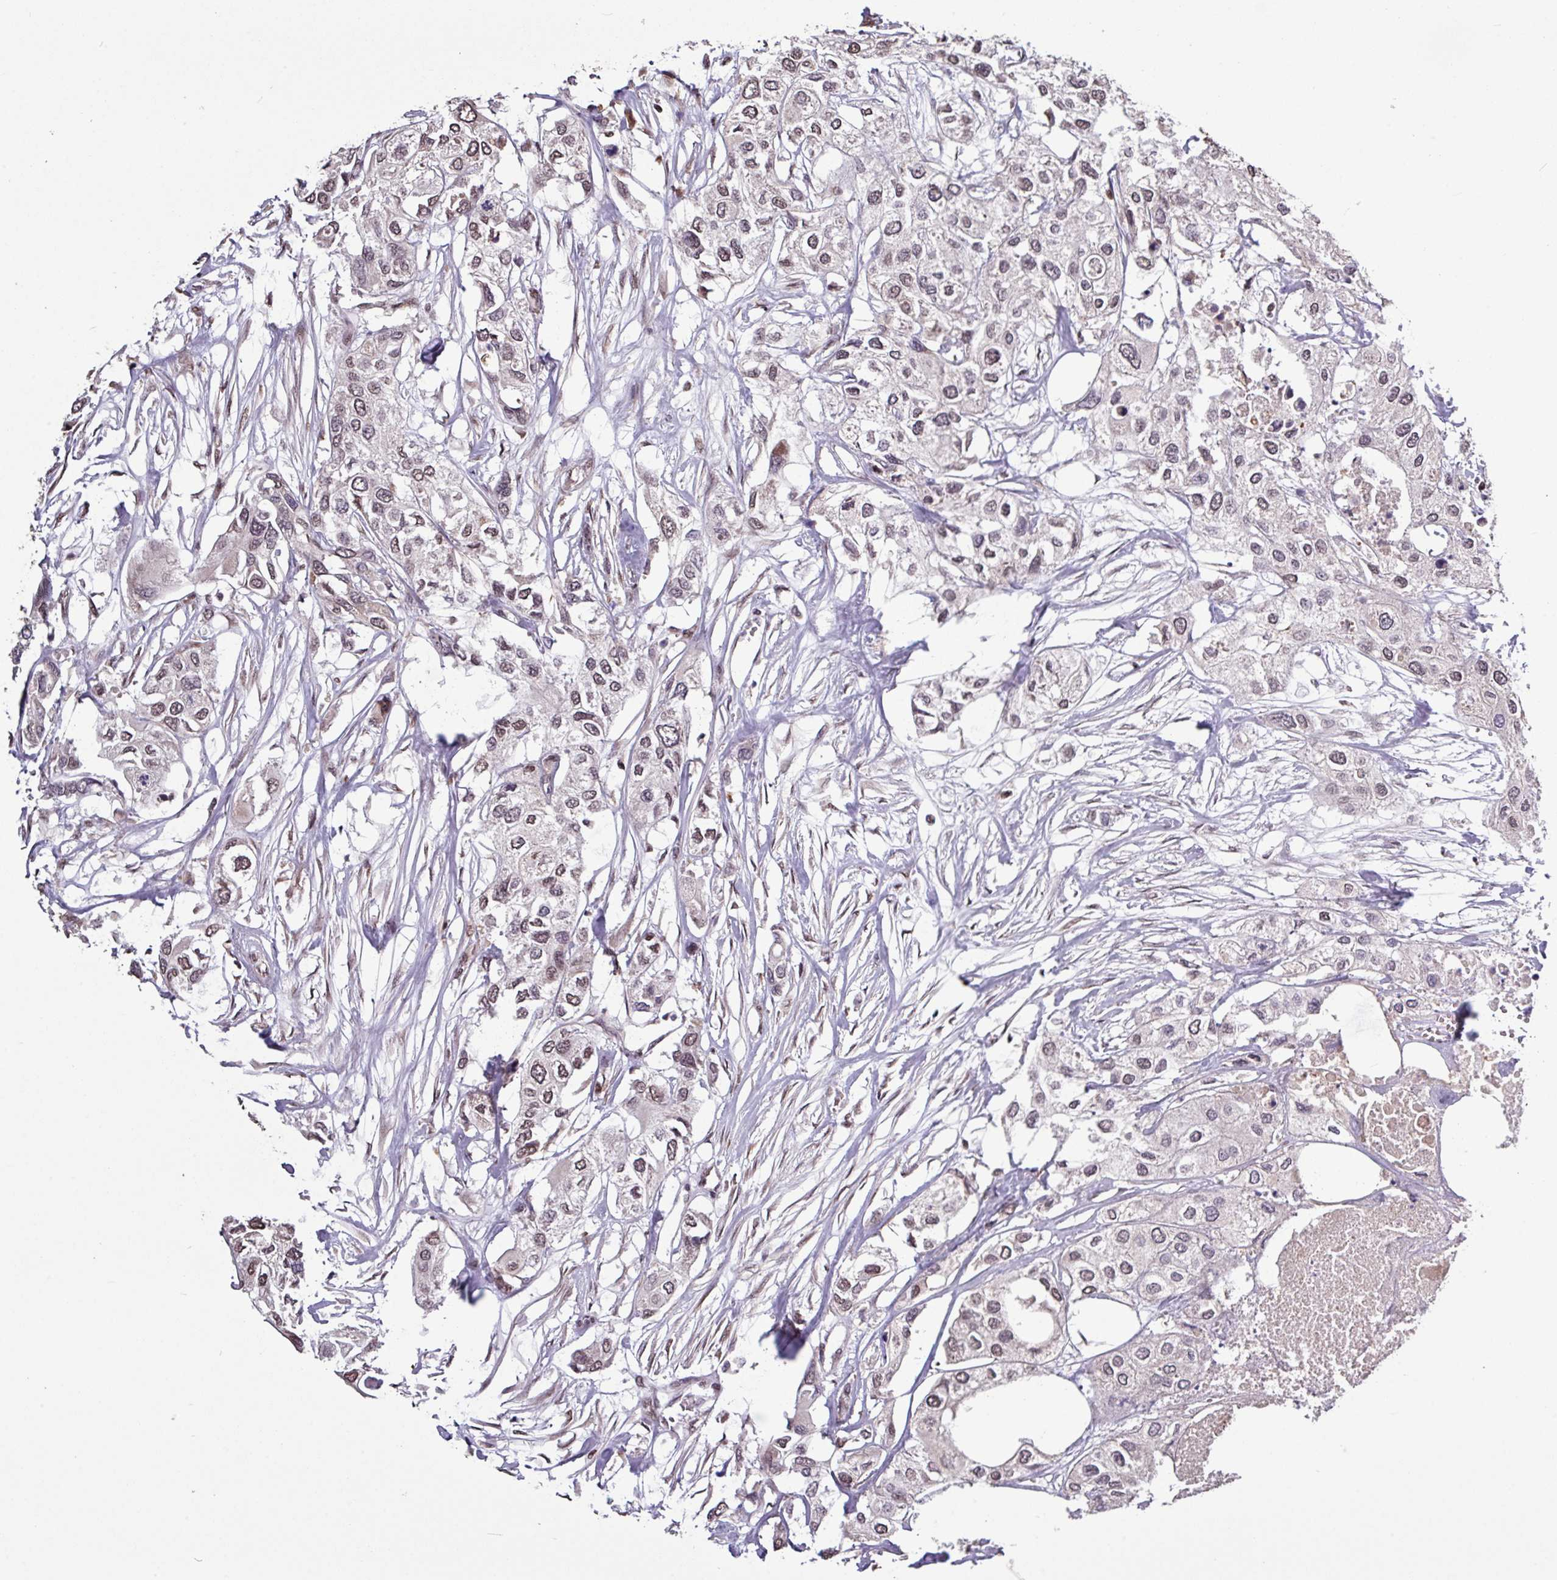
{"staining": {"intensity": "moderate", "quantity": "<25%", "location": "nuclear"}, "tissue": "urothelial cancer", "cell_type": "Tumor cells", "image_type": "cancer", "snomed": [{"axis": "morphology", "description": "Urothelial carcinoma, High grade"}, {"axis": "topography", "description": "Urinary bladder"}], "caption": "Immunohistochemical staining of human urothelial carcinoma (high-grade) reveals low levels of moderate nuclear protein positivity in about <25% of tumor cells. Nuclei are stained in blue.", "gene": "SKIC2", "patient": {"sex": "male", "age": 64}}